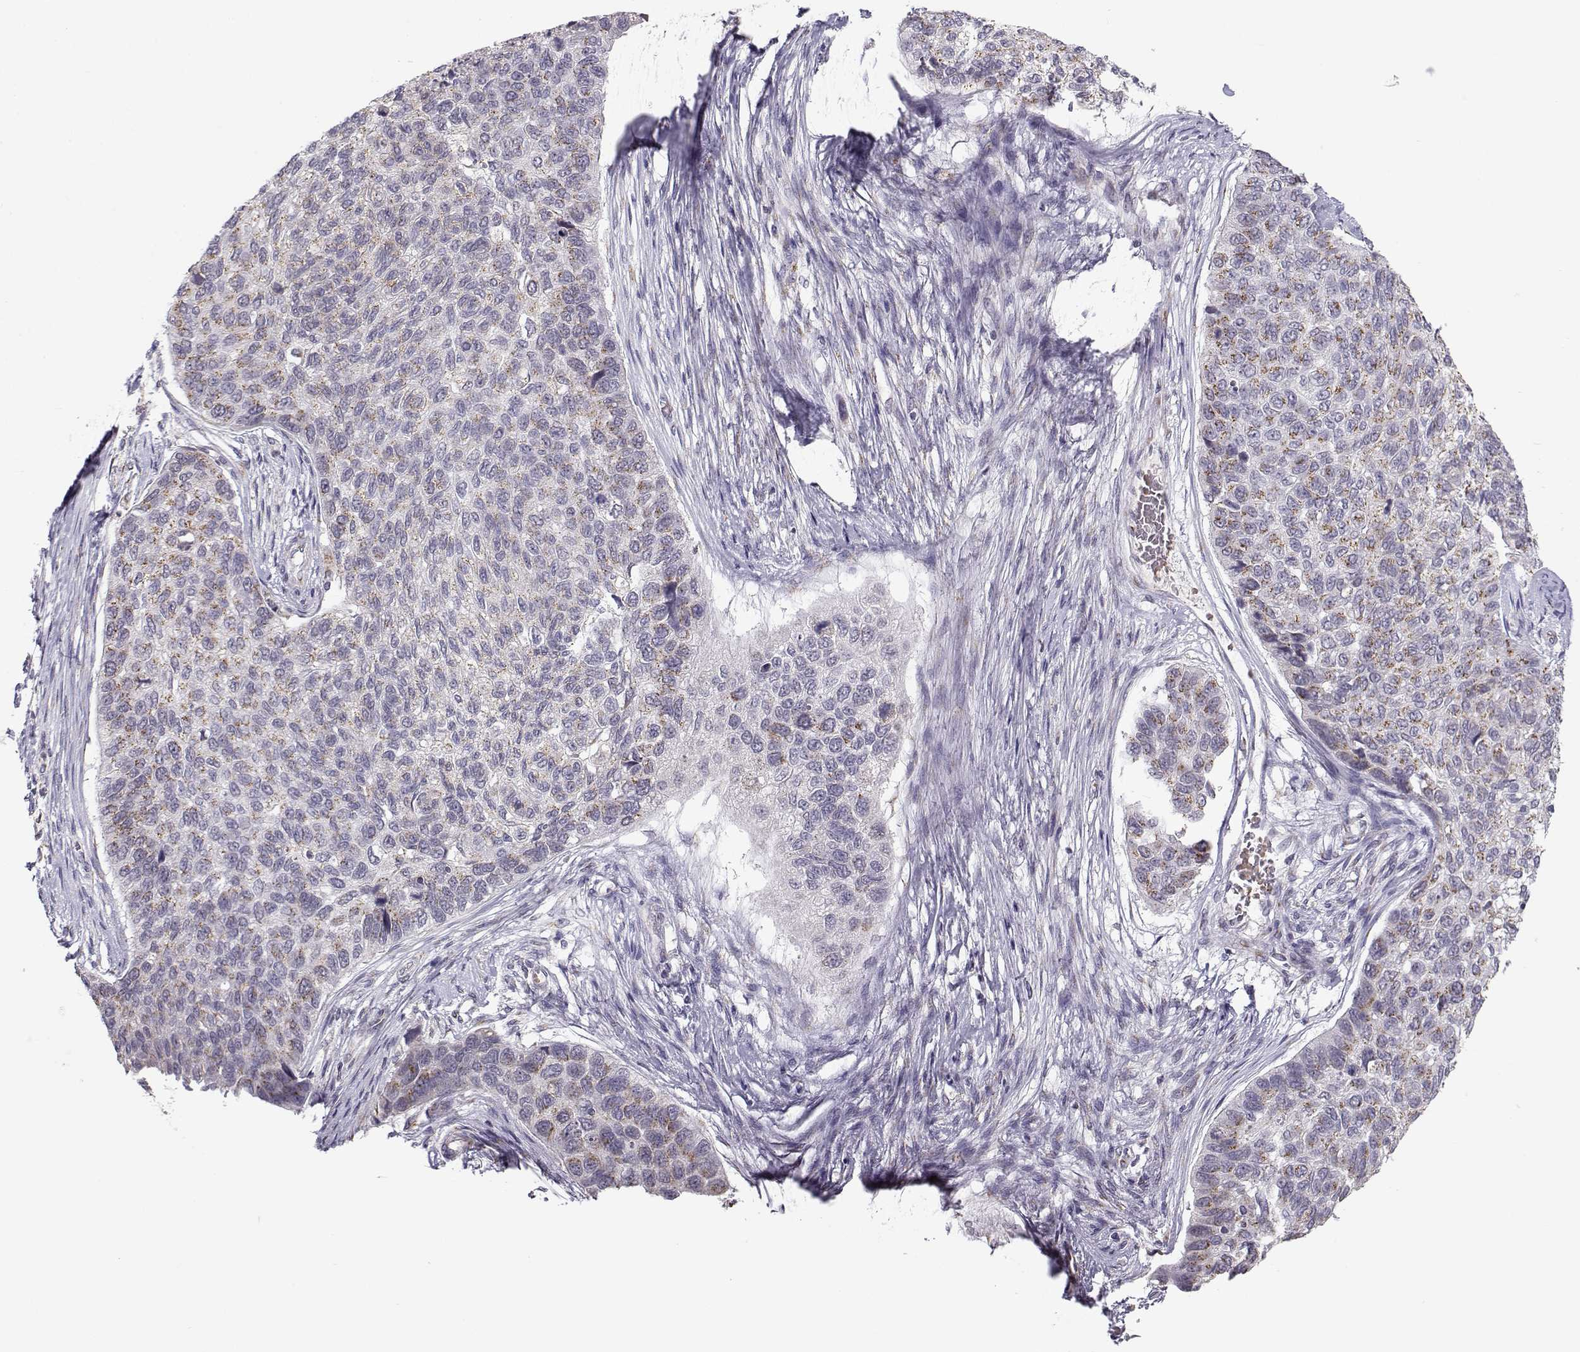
{"staining": {"intensity": "moderate", "quantity": ">75%", "location": "cytoplasmic/membranous"}, "tissue": "lung cancer", "cell_type": "Tumor cells", "image_type": "cancer", "snomed": [{"axis": "morphology", "description": "Squamous cell carcinoma, NOS"}, {"axis": "topography", "description": "Lung"}], "caption": "Lung squamous cell carcinoma stained with immunohistochemistry (IHC) demonstrates moderate cytoplasmic/membranous positivity in about >75% of tumor cells. (brown staining indicates protein expression, while blue staining denotes nuclei).", "gene": "SLC4A5", "patient": {"sex": "male", "age": 69}}